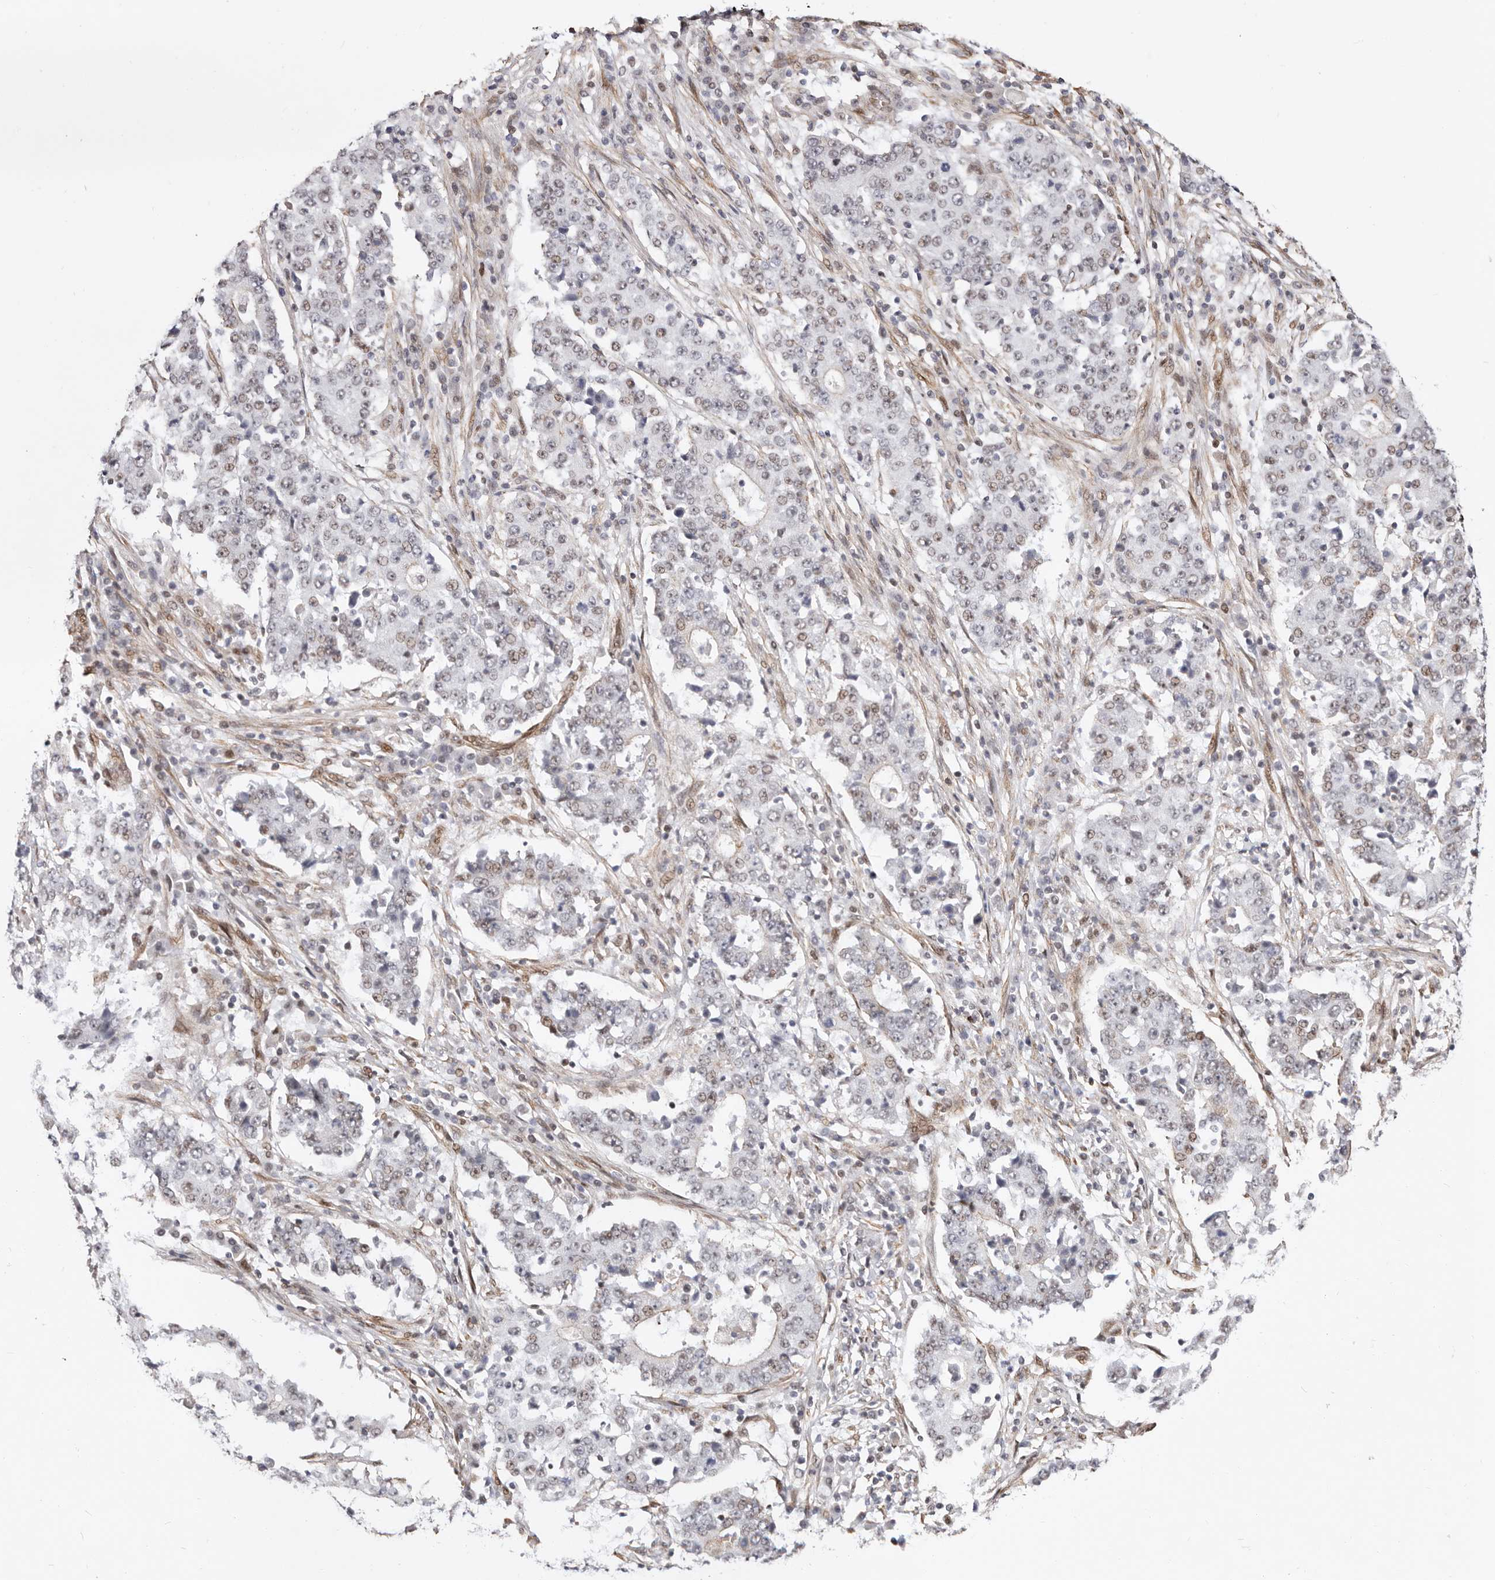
{"staining": {"intensity": "weak", "quantity": "25%-75%", "location": "cytoplasmic/membranous,nuclear"}, "tissue": "stomach cancer", "cell_type": "Tumor cells", "image_type": "cancer", "snomed": [{"axis": "morphology", "description": "Adenocarcinoma, NOS"}, {"axis": "topography", "description": "Stomach"}], "caption": "A high-resolution micrograph shows immunohistochemistry (IHC) staining of stomach cancer (adenocarcinoma), which exhibits weak cytoplasmic/membranous and nuclear staining in about 25%-75% of tumor cells. The protein of interest is stained brown, and the nuclei are stained in blue (DAB (3,3'-diaminobenzidine) IHC with brightfield microscopy, high magnification).", "gene": "EPHX3", "patient": {"sex": "male", "age": 59}}